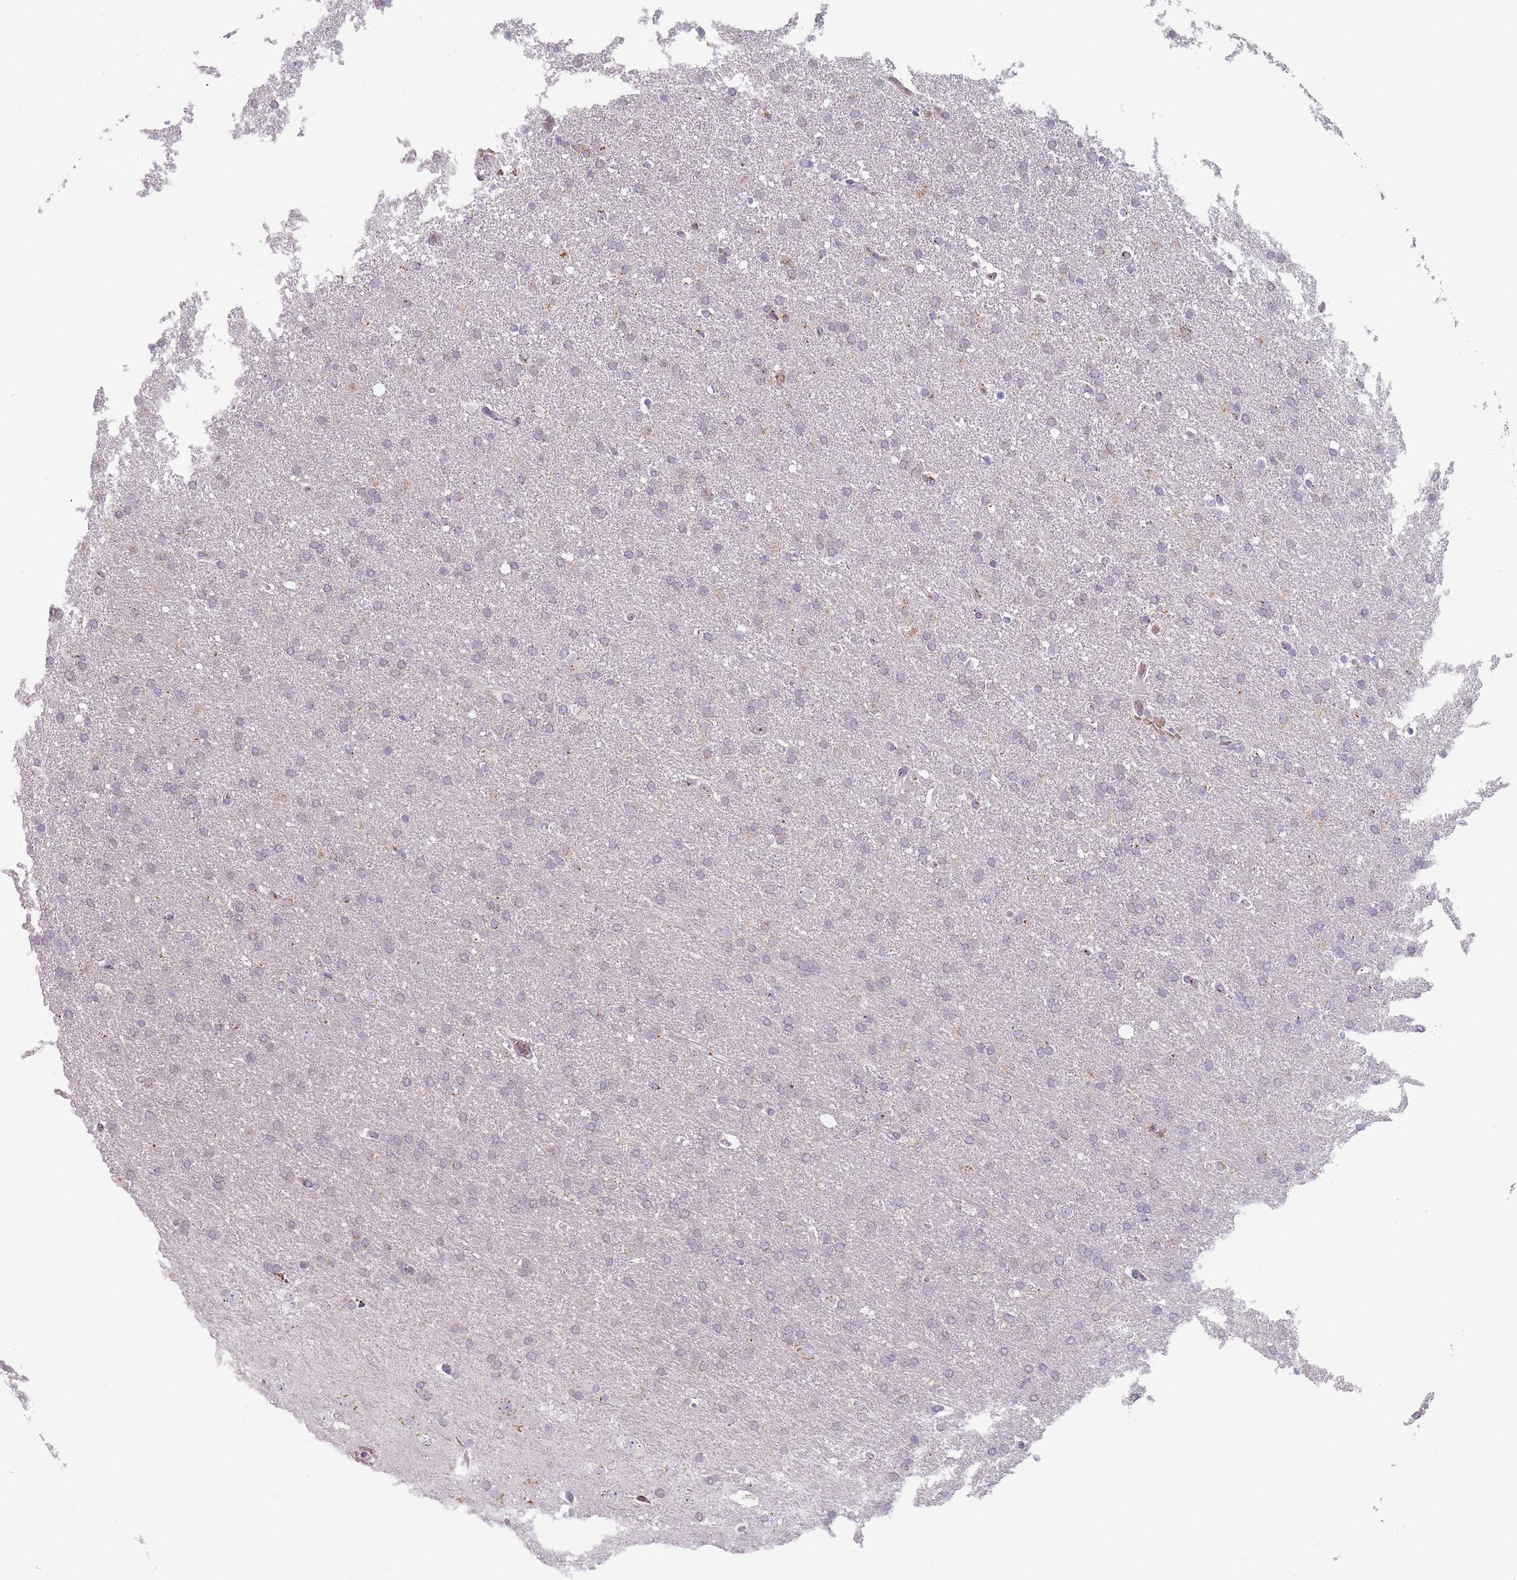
{"staining": {"intensity": "negative", "quantity": "none", "location": "none"}, "tissue": "glioma", "cell_type": "Tumor cells", "image_type": "cancer", "snomed": [{"axis": "morphology", "description": "Glioma, malignant, High grade"}, {"axis": "topography", "description": "Brain"}], "caption": "Tumor cells are negative for protein expression in human glioma.", "gene": "MAN1B1", "patient": {"sex": "male", "age": 72}}